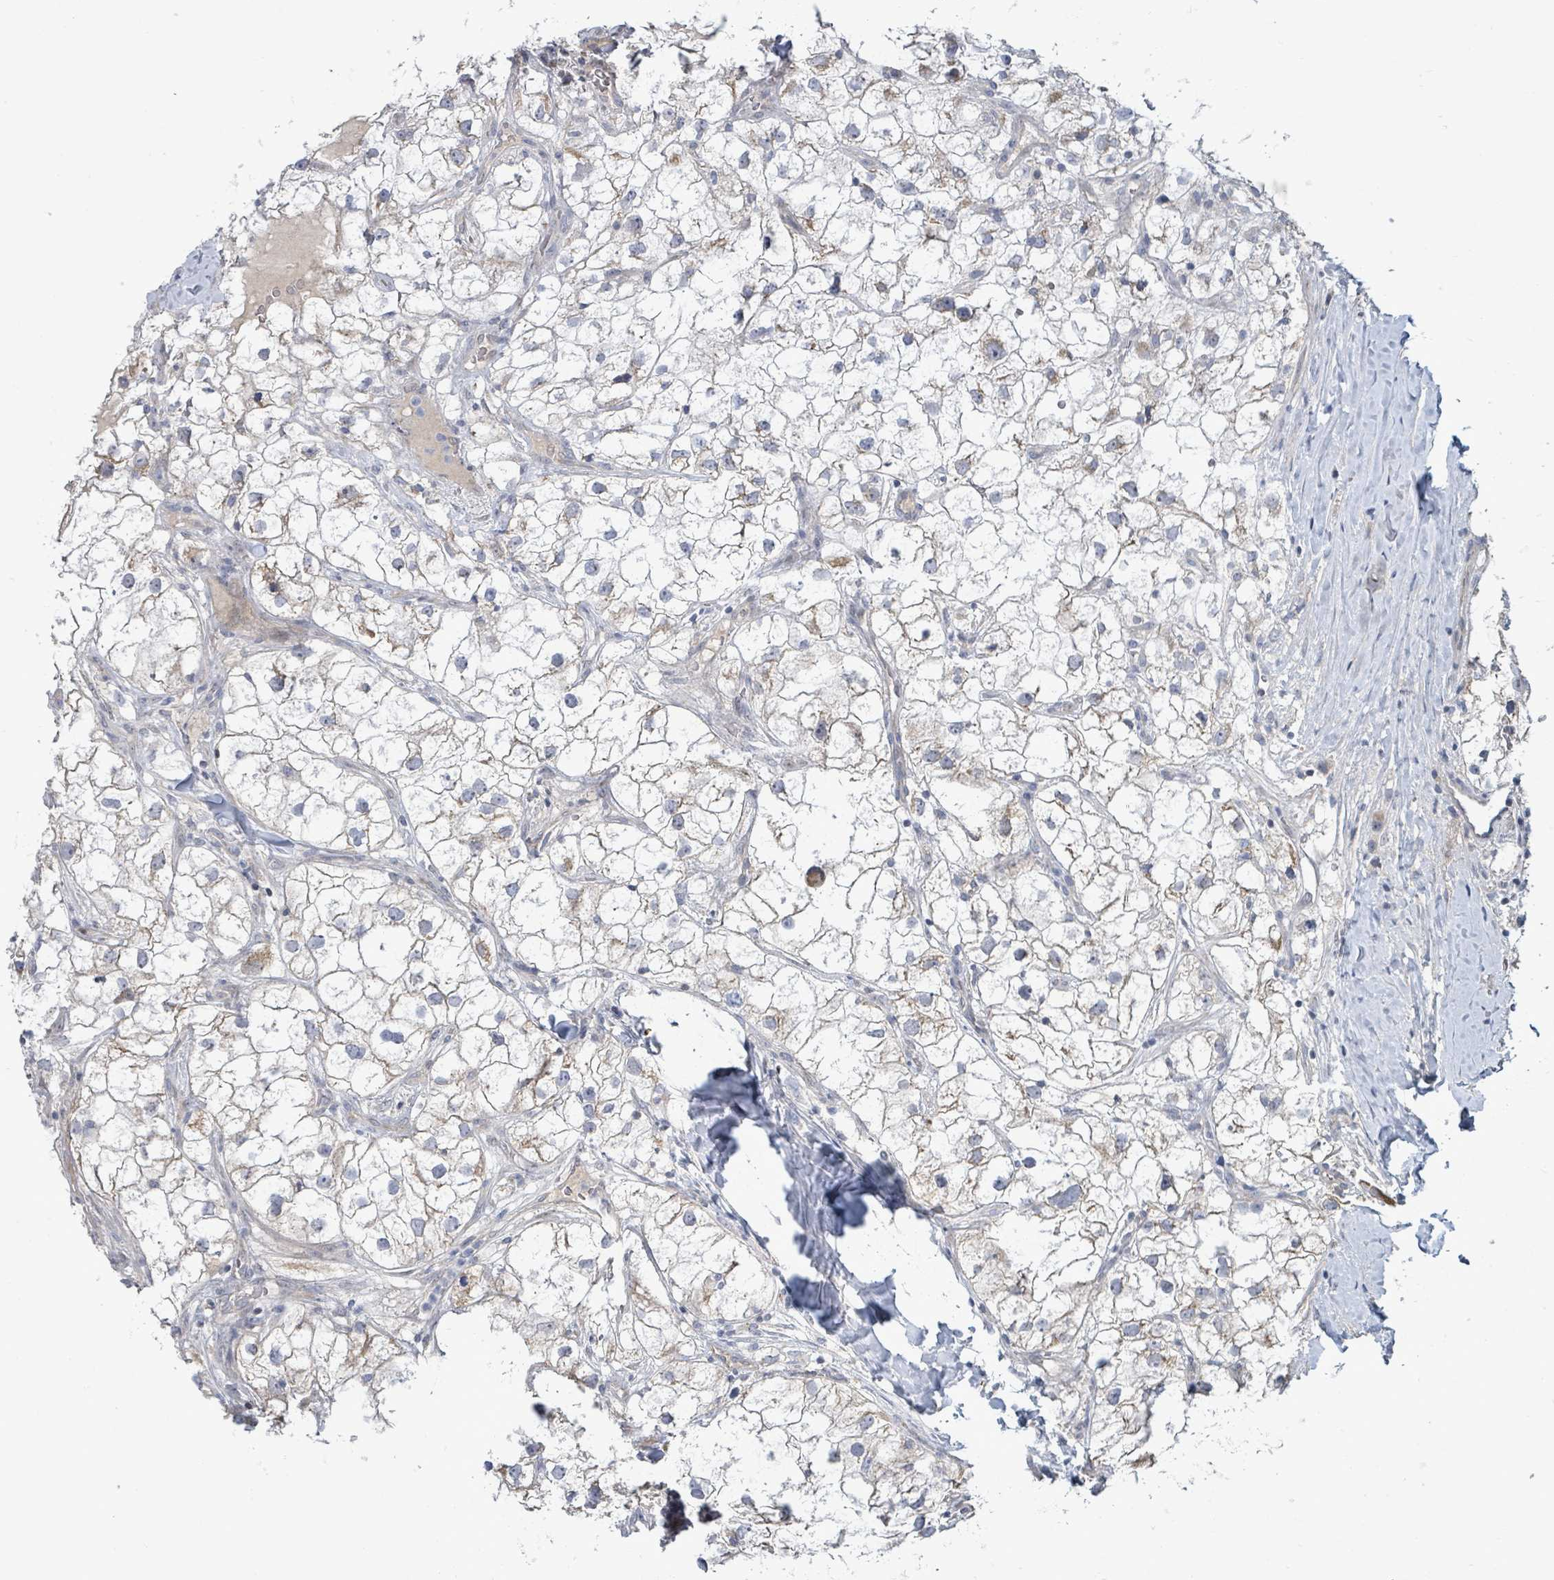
{"staining": {"intensity": "weak", "quantity": "25%-75%", "location": "cytoplasmic/membranous"}, "tissue": "renal cancer", "cell_type": "Tumor cells", "image_type": "cancer", "snomed": [{"axis": "morphology", "description": "Adenocarcinoma, NOS"}, {"axis": "topography", "description": "Kidney"}], "caption": "This micrograph exhibits renal cancer stained with immunohistochemistry to label a protein in brown. The cytoplasmic/membranous of tumor cells show weak positivity for the protein. Nuclei are counter-stained blue.", "gene": "ZFPM1", "patient": {"sex": "male", "age": 59}}